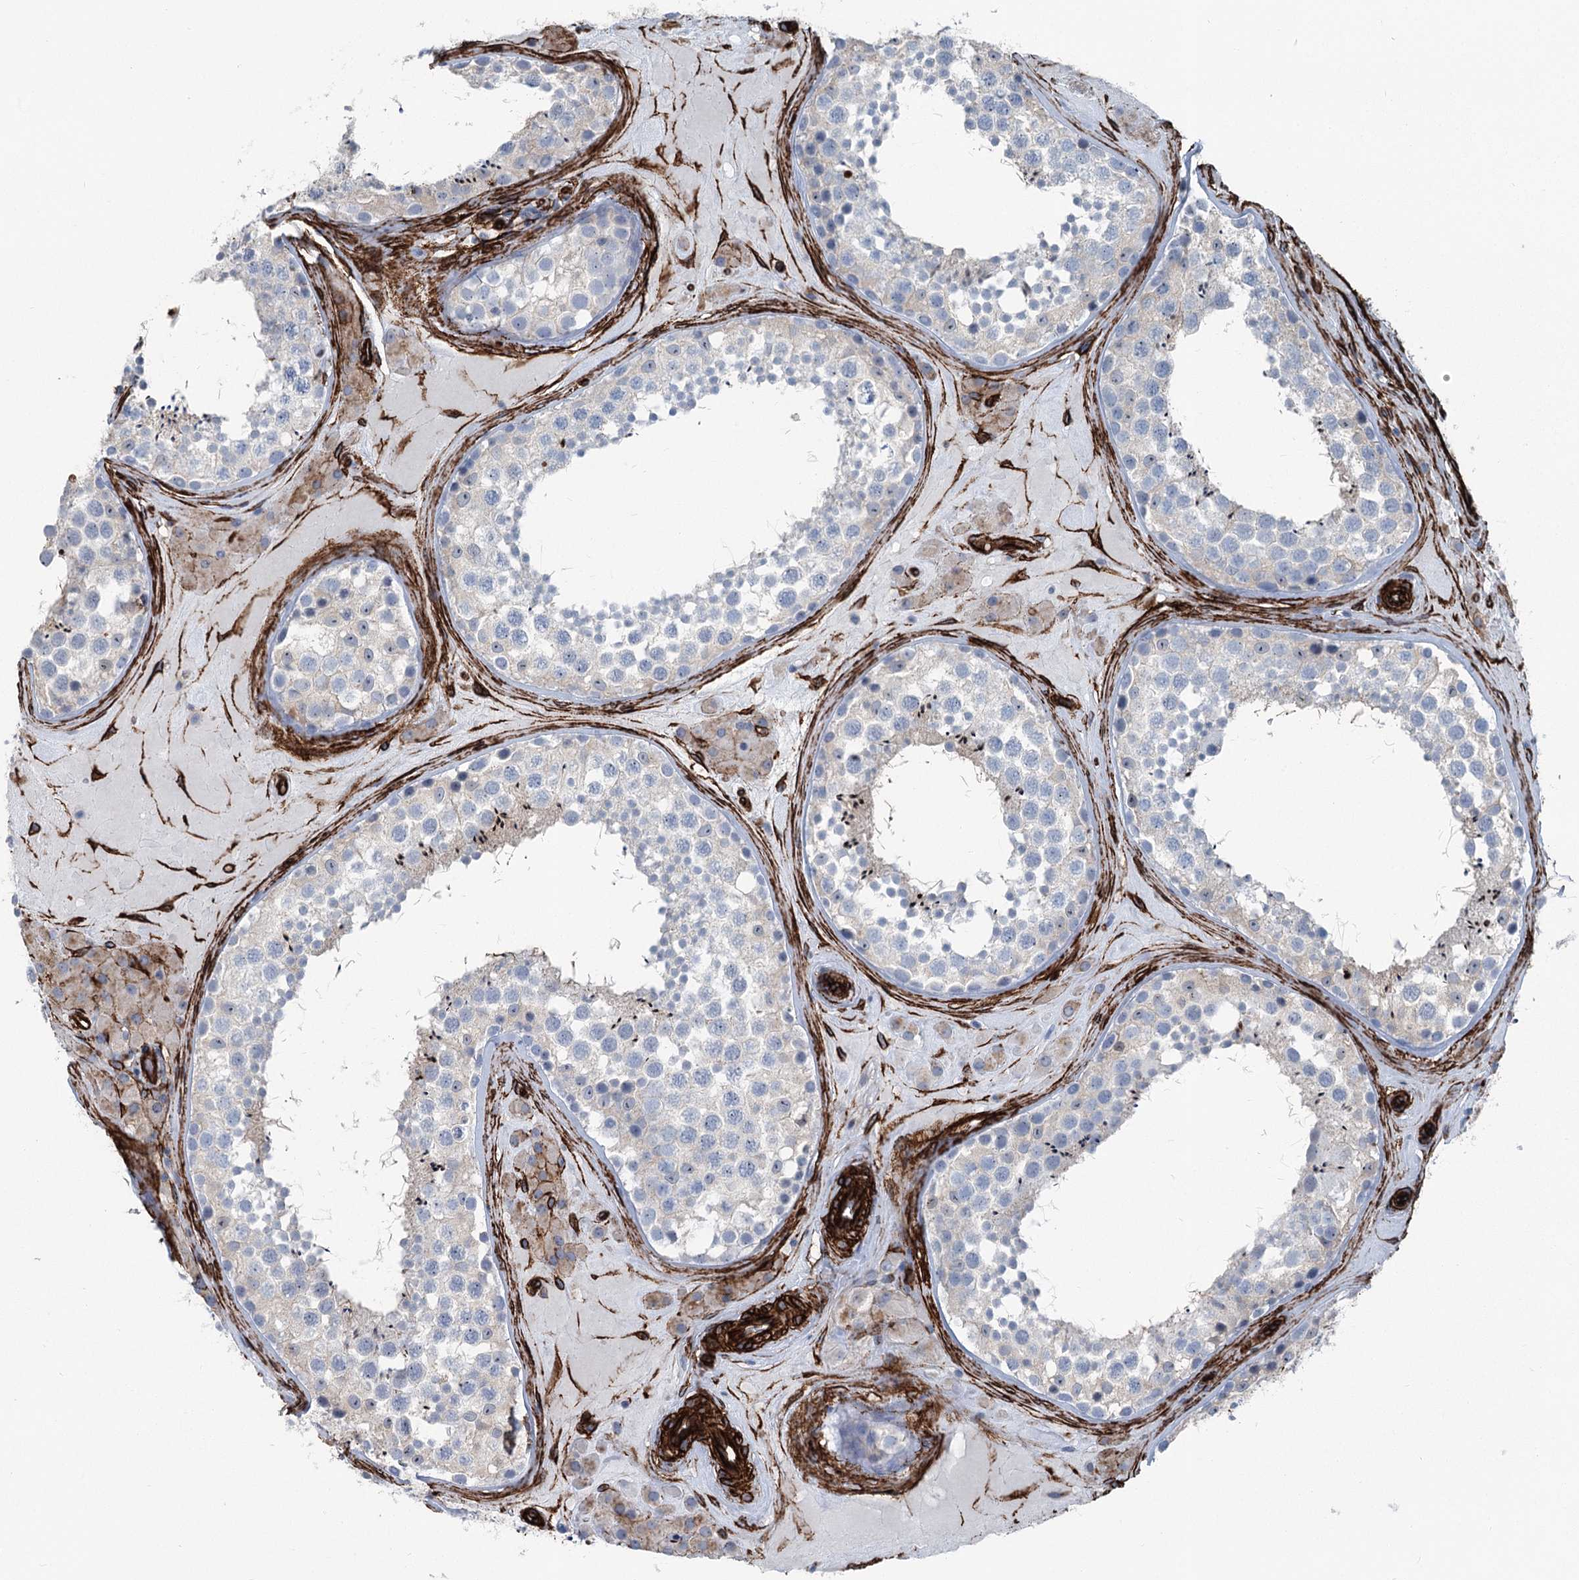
{"staining": {"intensity": "negative", "quantity": "none", "location": "none"}, "tissue": "testis", "cell_type": "Cells in seminiferous ducts", "image_type": "normal", "snomed": [{"axis": "morphology", "description": "Normal tissue, NOS"}, {"axis": "topography", "description": "Testis"}], "caption": "Cells in seminiferous ducts are negative for protein expression in benign human testis. (IHC, brightfield microscopy, high magnification).", "gene": "IQSEC1", "patient": {"sex": "male", "age": 46}}